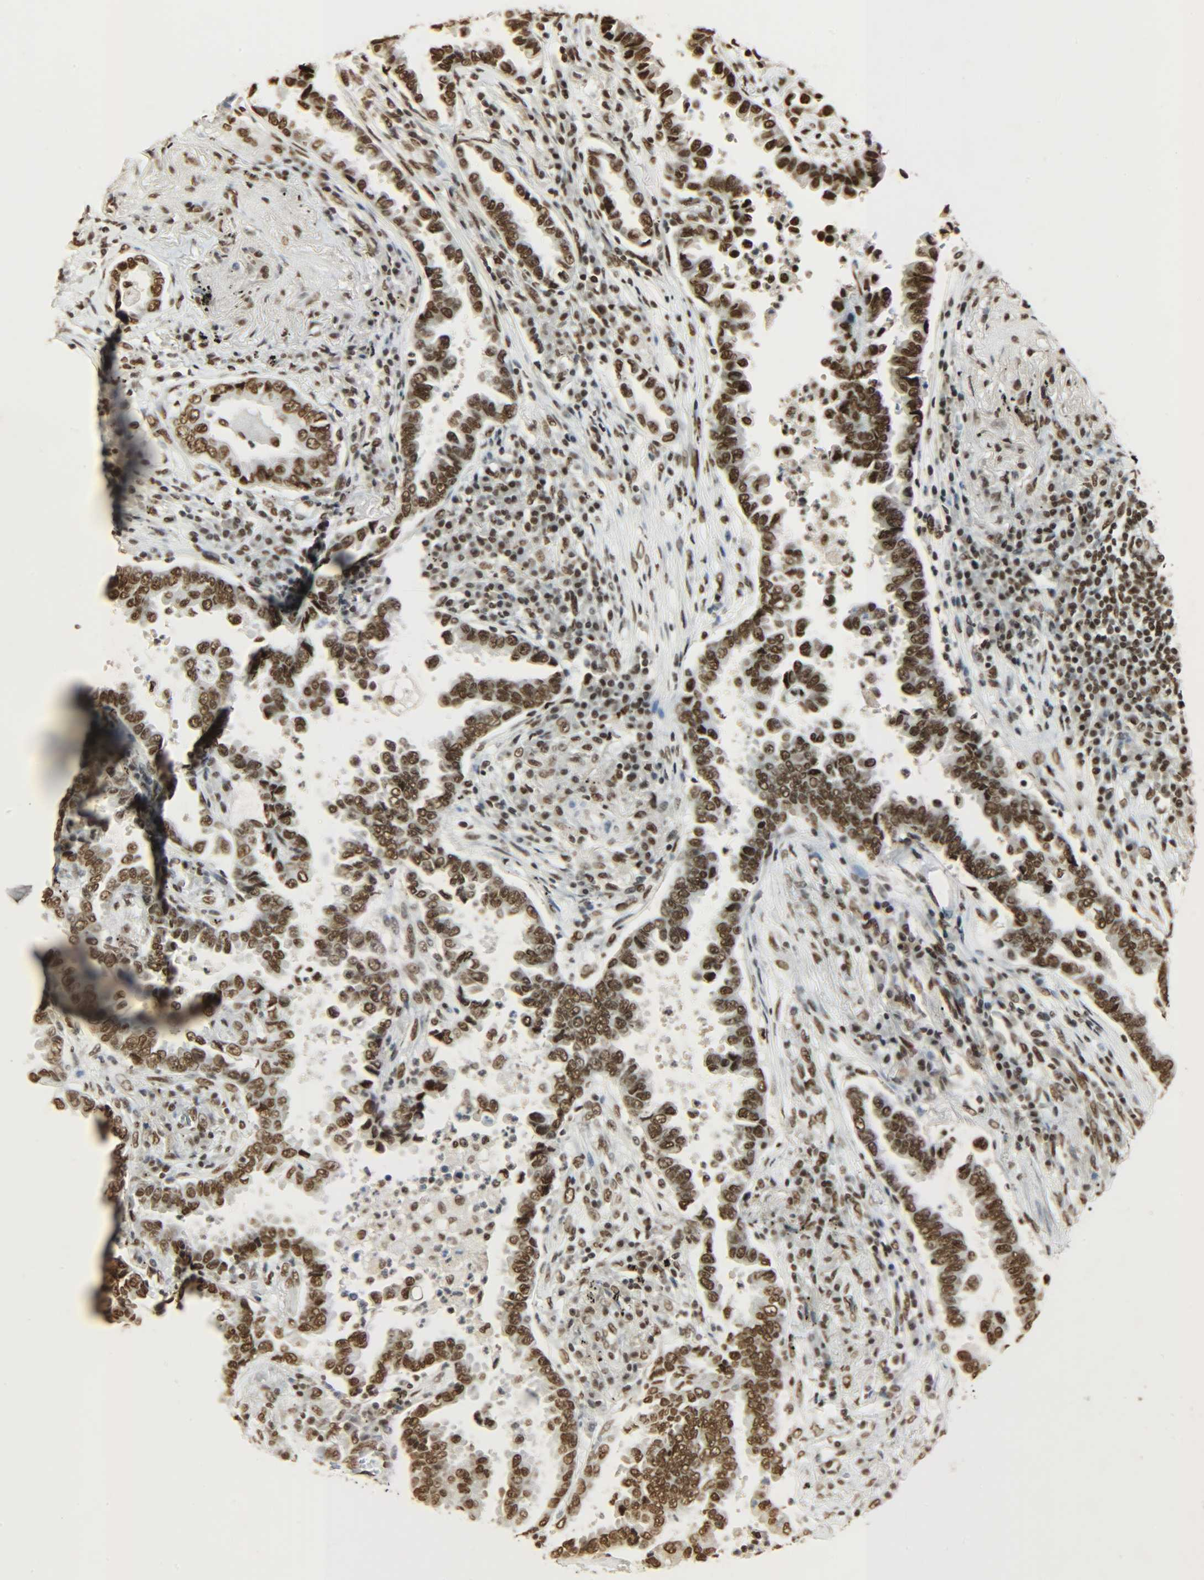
{"staining": {"intensity": "strong", "quantity": ">75%", "location": "nuclear"}, "tissue": "lung cancer", "cell_type": "Tumor cells", "image_type": "cancer", "snomed": [{"axis": "morphology", "description": "Normal tissue, NOS"}, {"axis": "morphology", "description": "Inflammation, NOS"}, {"axis": "morphology", "description": "Adenocarcinoma, NOS"}, {"axis": "topography", "description": "Lung"}], "caption": "Protein expression analysis of human adenocarcinoma (lung) reveals strong nuclear staining in about >75% of tumor cells. The staining was performed using DAB to visualize the protein expression in brown, while the nuclei were stained in blue with hematoxylin (Magnification: 20x).", "gene": "KHDRBS1", "patient": {"sex": "female", "age": 64}}